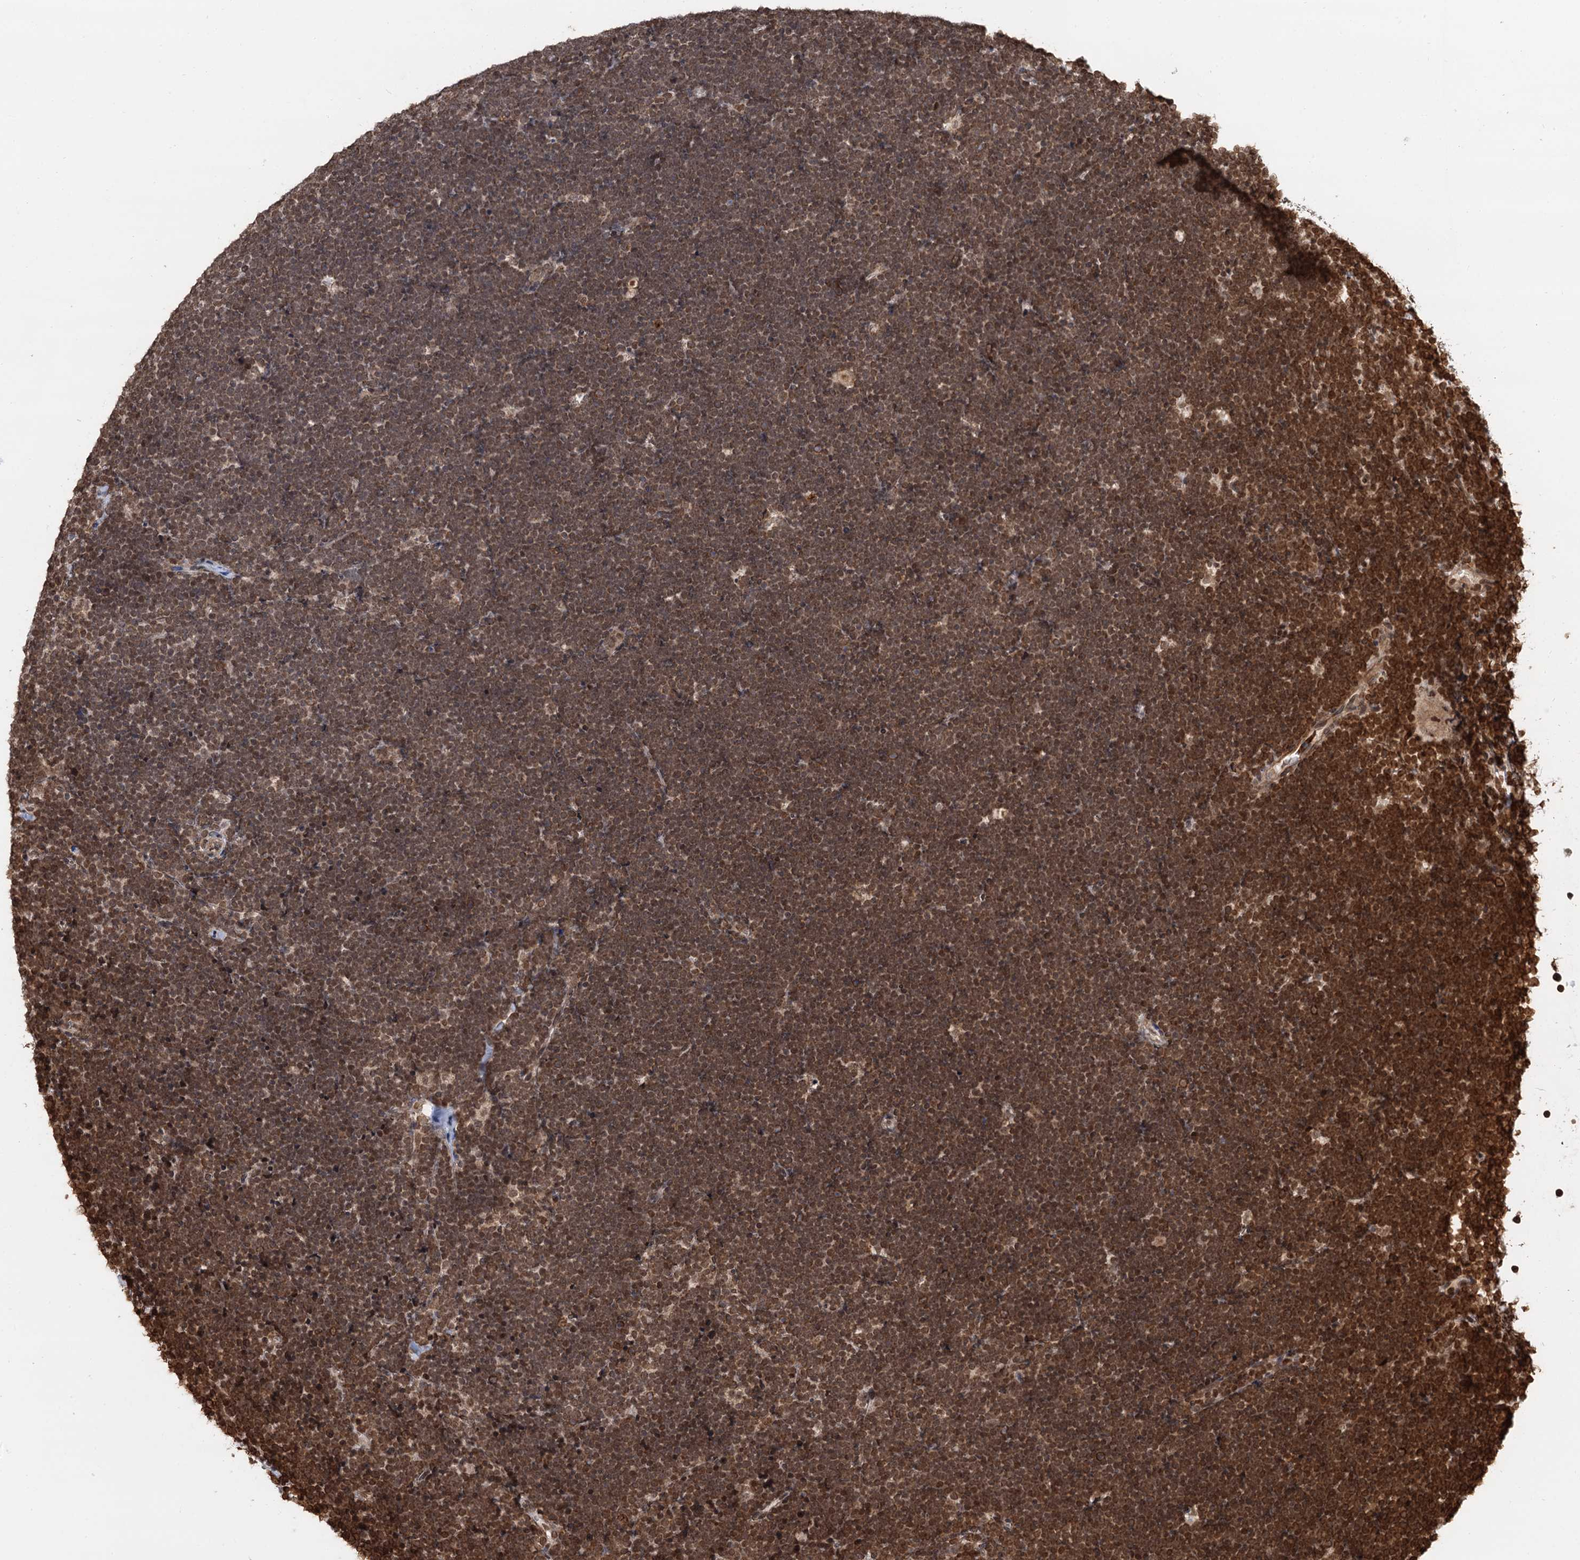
{"staining": {"intensity": "strong", "quantity": ">75%", "location": "cytoplasmic/membranous,nuclear"}, "tissue": "lymphoma", "cell_type": "Tumor cells", "image_type": "cancer", "snomed": [{"axis": "morphology", "description": "Malignant lymphoma, non-Hodgkin's type, High grade"}, {"axis": "topography", "description": "Lymph node"}], "caption": "Immunohistochemical staining of human lymphoma displays high levels of strong cytoplasmic/membranous and nuclear staining in about >75% of tumor cells.", "gene": "ZC3H13", "patient": {"sex": "male", "age": 13}}